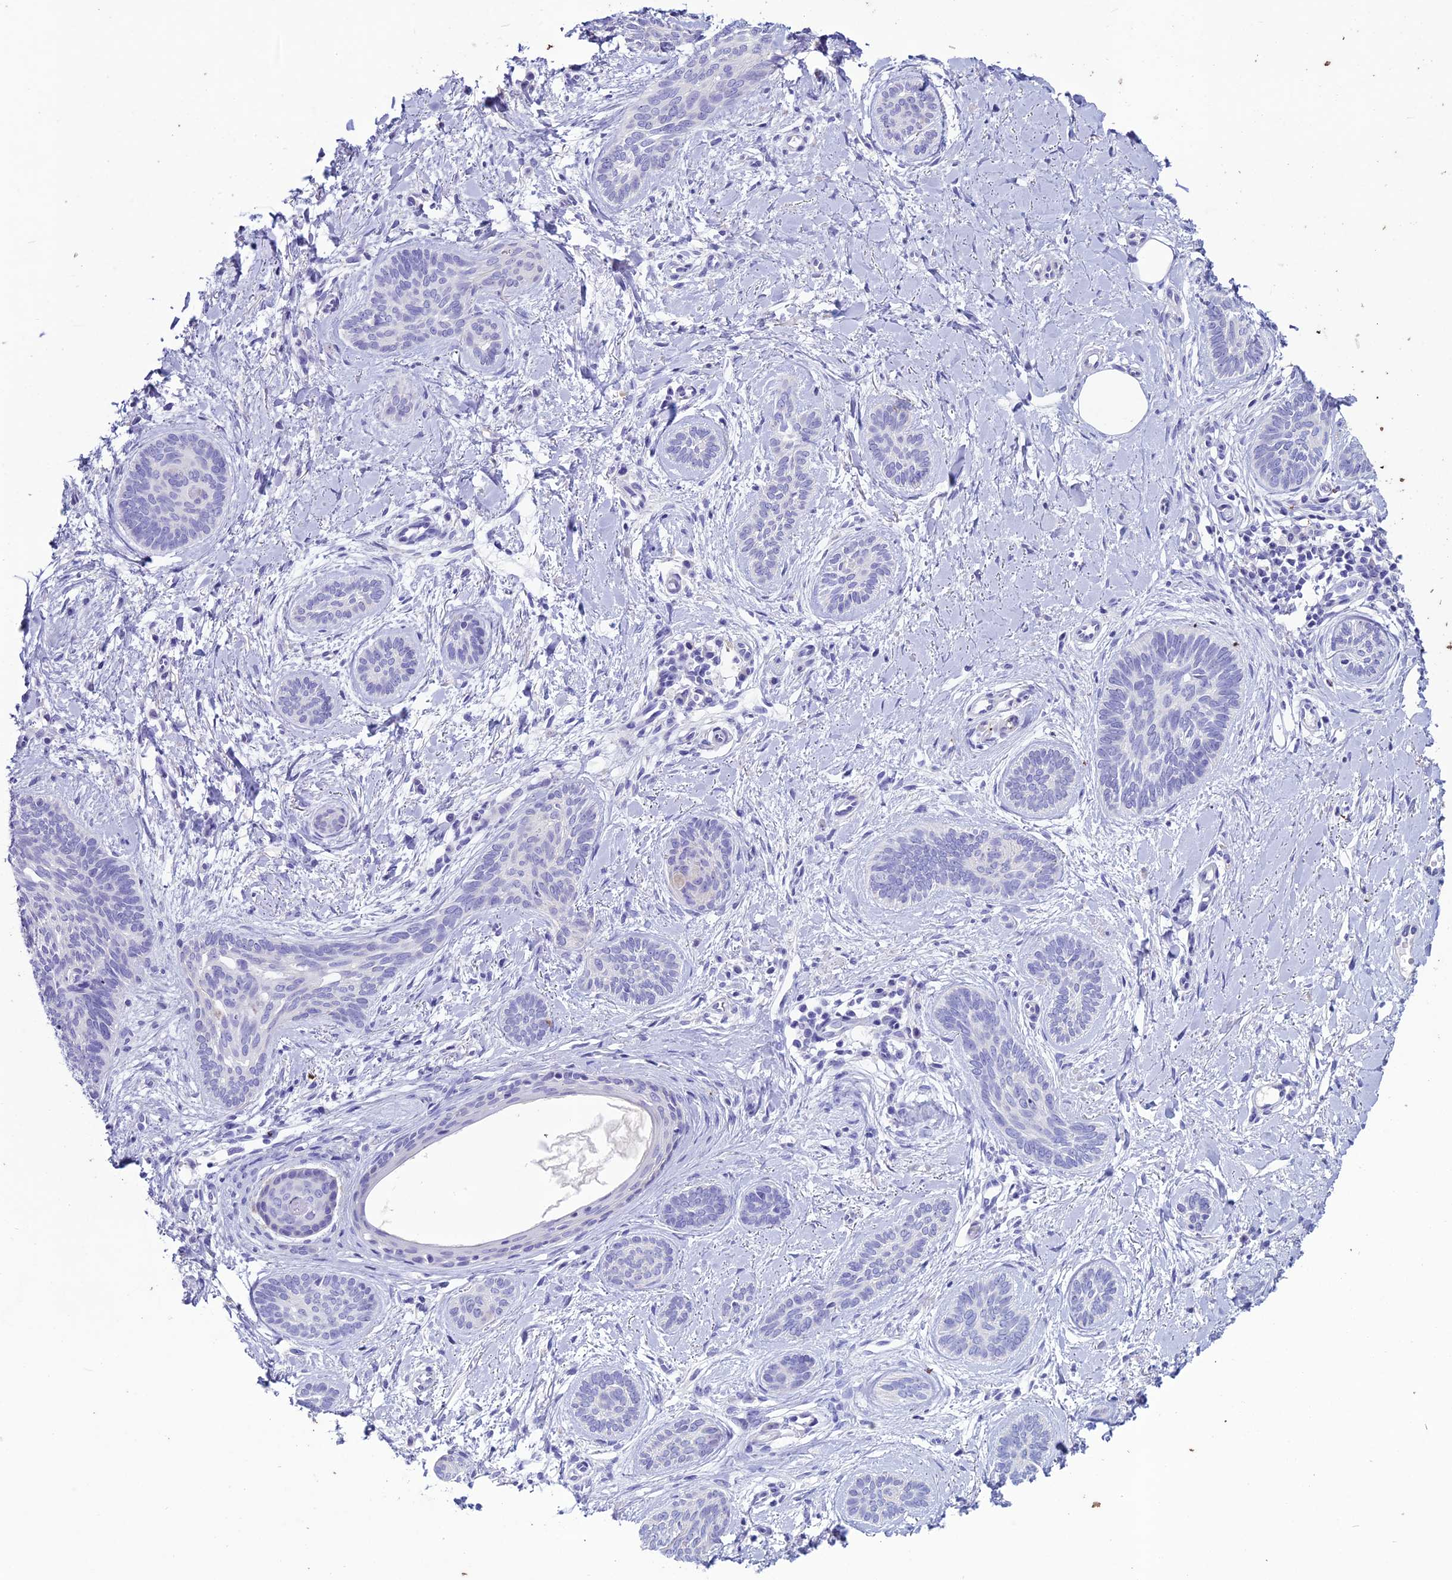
{"staining": {"intensity": "negative", "quantity": "none", "location": "none"}, "tissue": "skin cancer", "cell_type": "Tumor cells", "image_type": "cancer", "snomed": [{"axis": "morphology", "description": "Basal cell carcinoma"}, {"axis": "topography", "description": "Skin"}], "caption": "This image is of skin cancer (basal cell carcinoma) stained with immunohistochemistry to label a protein in brown with the nuclei are counter-stained blue. There is no positivity in tumor cells. (Immunohistochemistry (ihc), brightfield microscopy, high magnification).", "gene": "CLEC2L", "patient": {"sex": "female", "age": 81}}